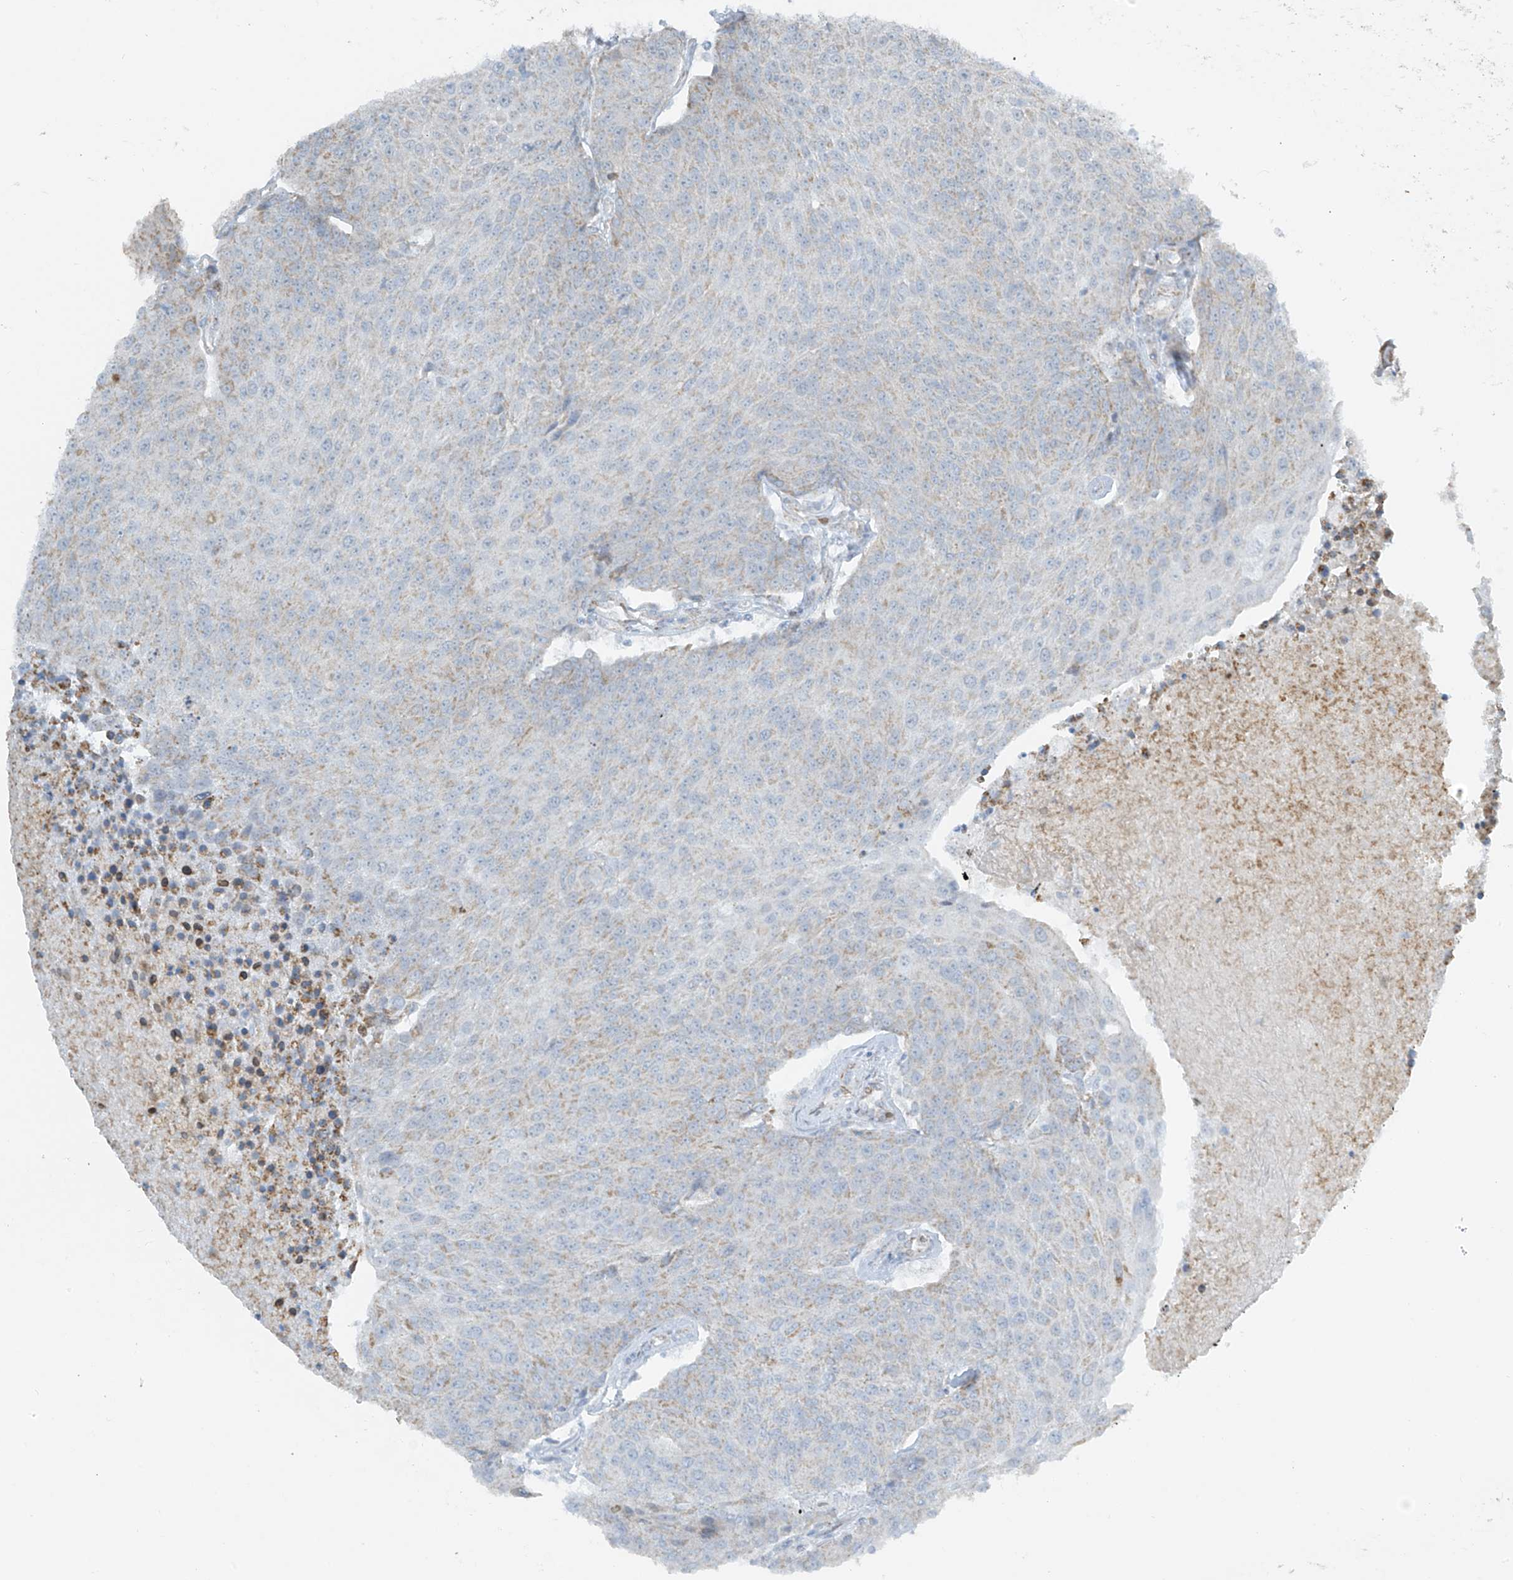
{"staining": {"intensity": "moderate", "quantity": "<25%", "location": "cytoplasmic/membranous"}, "tissue": "urothelial cancer", "cell_type": "Tumor cells", "image_type": "cancer", "snomed": [{"axis": "morphology", "description": "Urothelial carcinoma, High grade"}, {"axis": "topography", "description": "Urinary bladder"}], "caption": "This histopathology image shows immunohistochemistry (IHC) staining of high-grade urothelial carcinoma, with low moderate cytoplasmic/membranous positivity in approximately <25% of tumor cells.", "gene": "SMDT1", "patient": {"sex": "female", "age": 85}}